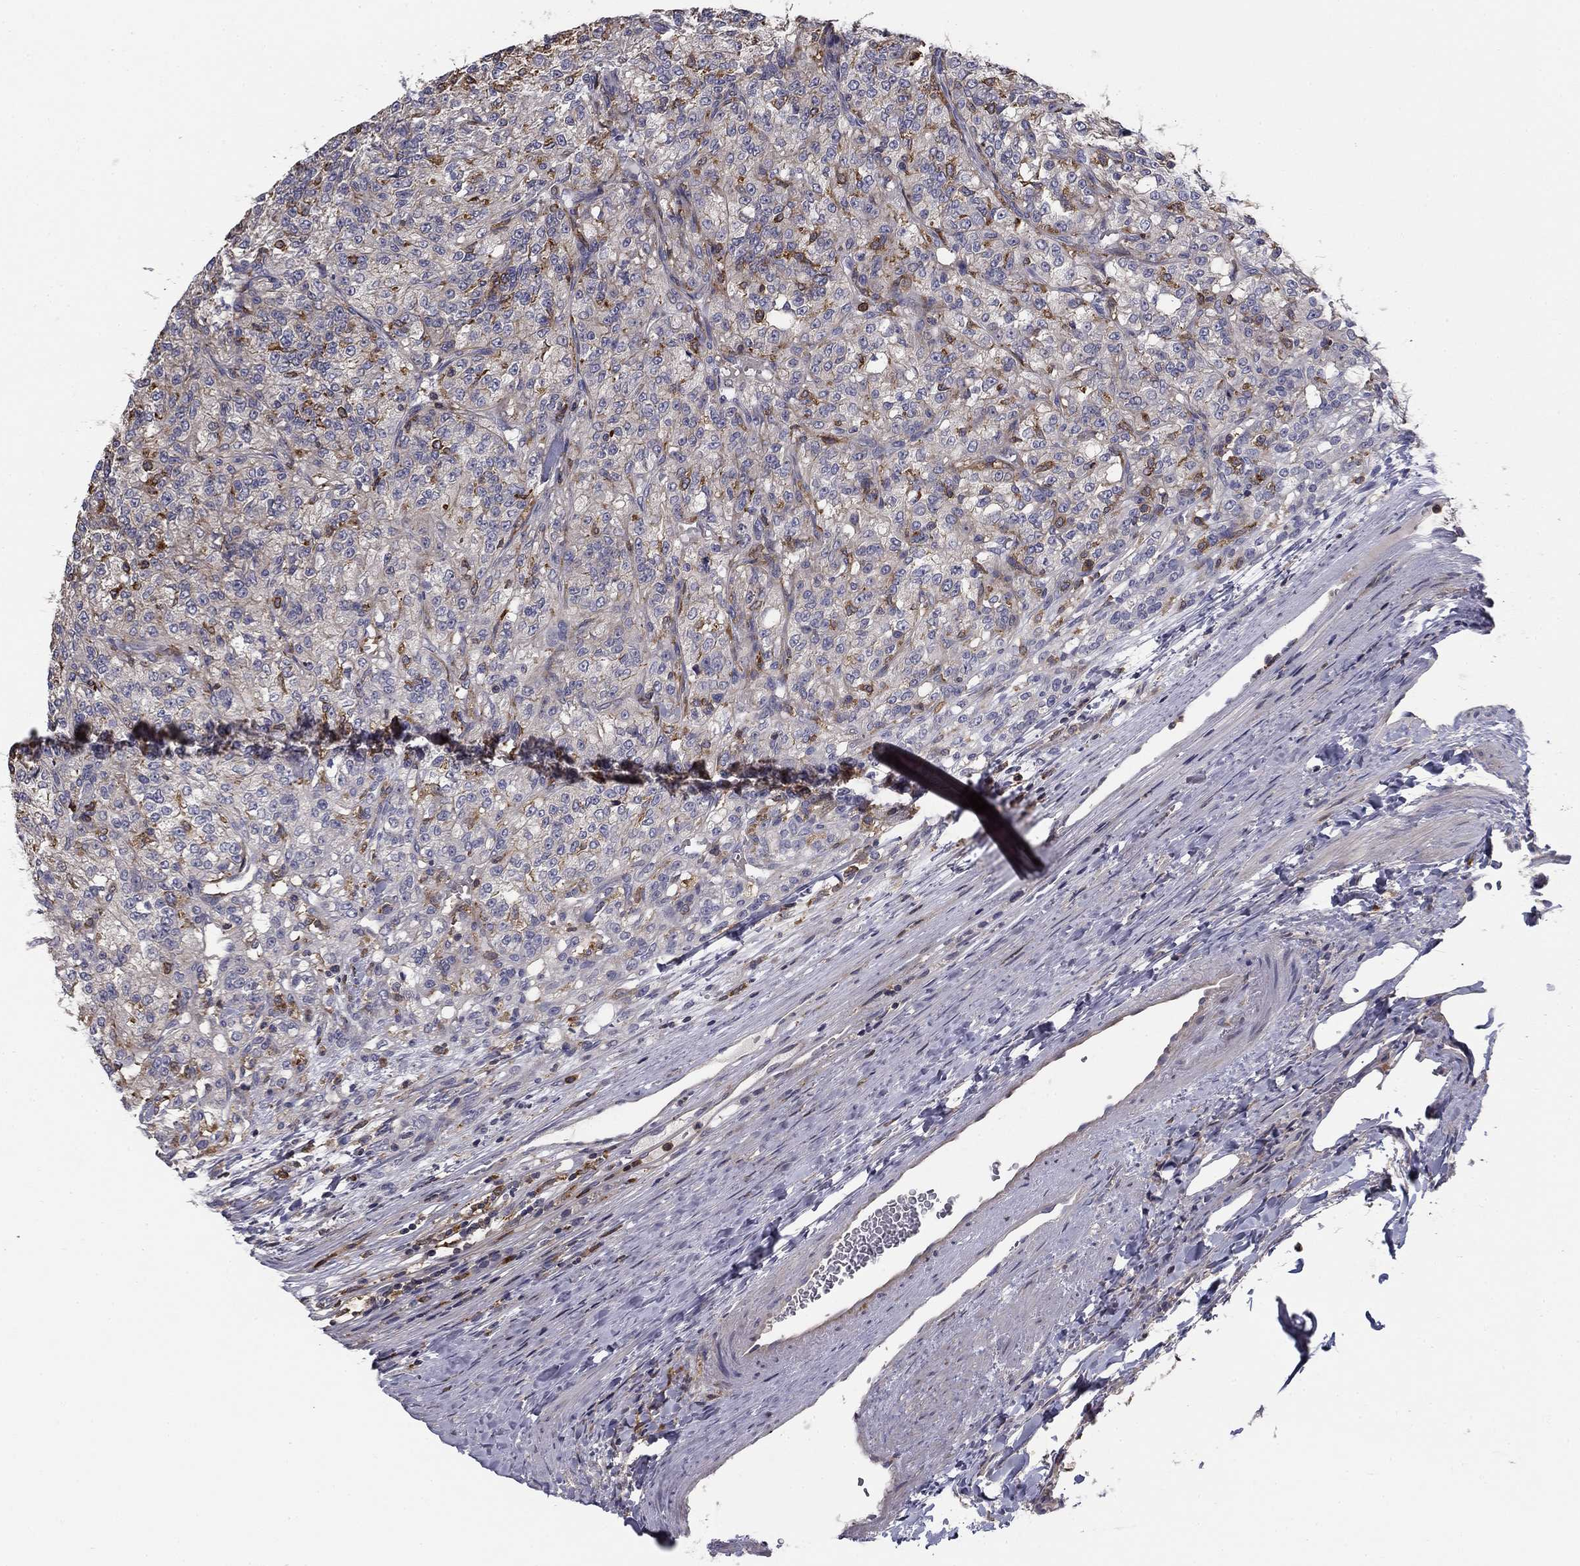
{"staining": {"intensity": "negative", "quantity": "none", "location": "none"}, "tissue": "renal cancer", "cell_type": "Tumor cells", "image_type": "cancer", "snomed": [{"axis": "morphology", "description": "Adenocarcinoma, NOS"}, {"axis": "topography", "description": "Kidney"}], "caption": "Renal cancer stained for a protein using immunohistochemistry (IHC) displays no positivity tumor cells.", "gene": "PLCB2", "patient": {"sex": "female", "age": 63}}